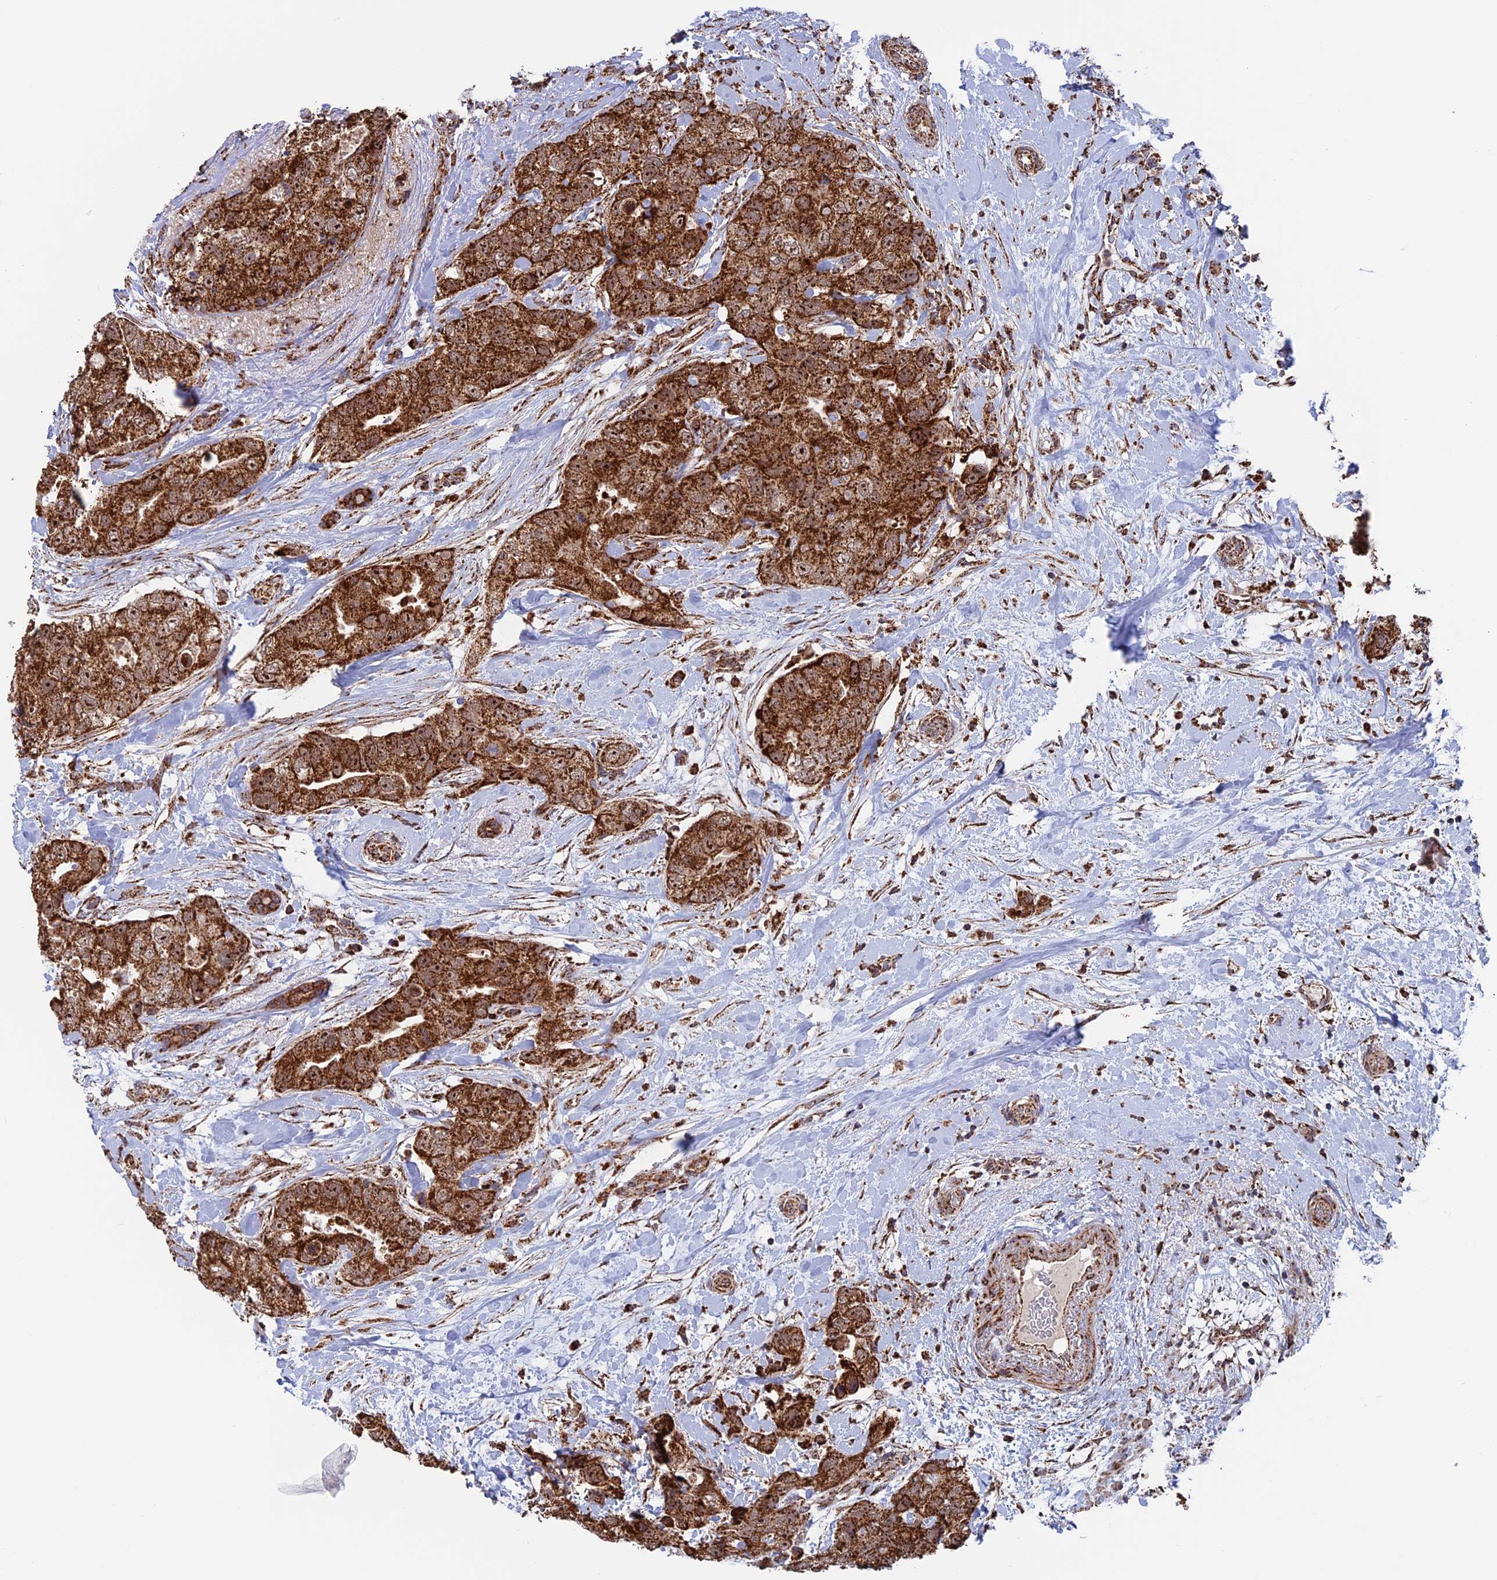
{"staining": {"intensity": "strong", "quantity": ">75%", "location": "cytoplasmic/membranous"}, "tissue": "breast cancer", "cell_type": "Tumor cells", "image_type": "cancer", "snomed": [{"axis": "morphology", "description": "Duct carcinoma"}, {"axis": "topography", "description": "Breast"}], "caption": "Strong cytoplasmic/membranous protein expression is identified in about >75% of tumor cells in breast cancer.", "gene": "DTYMK", "patient": {"sex": "female", "age": 62}}